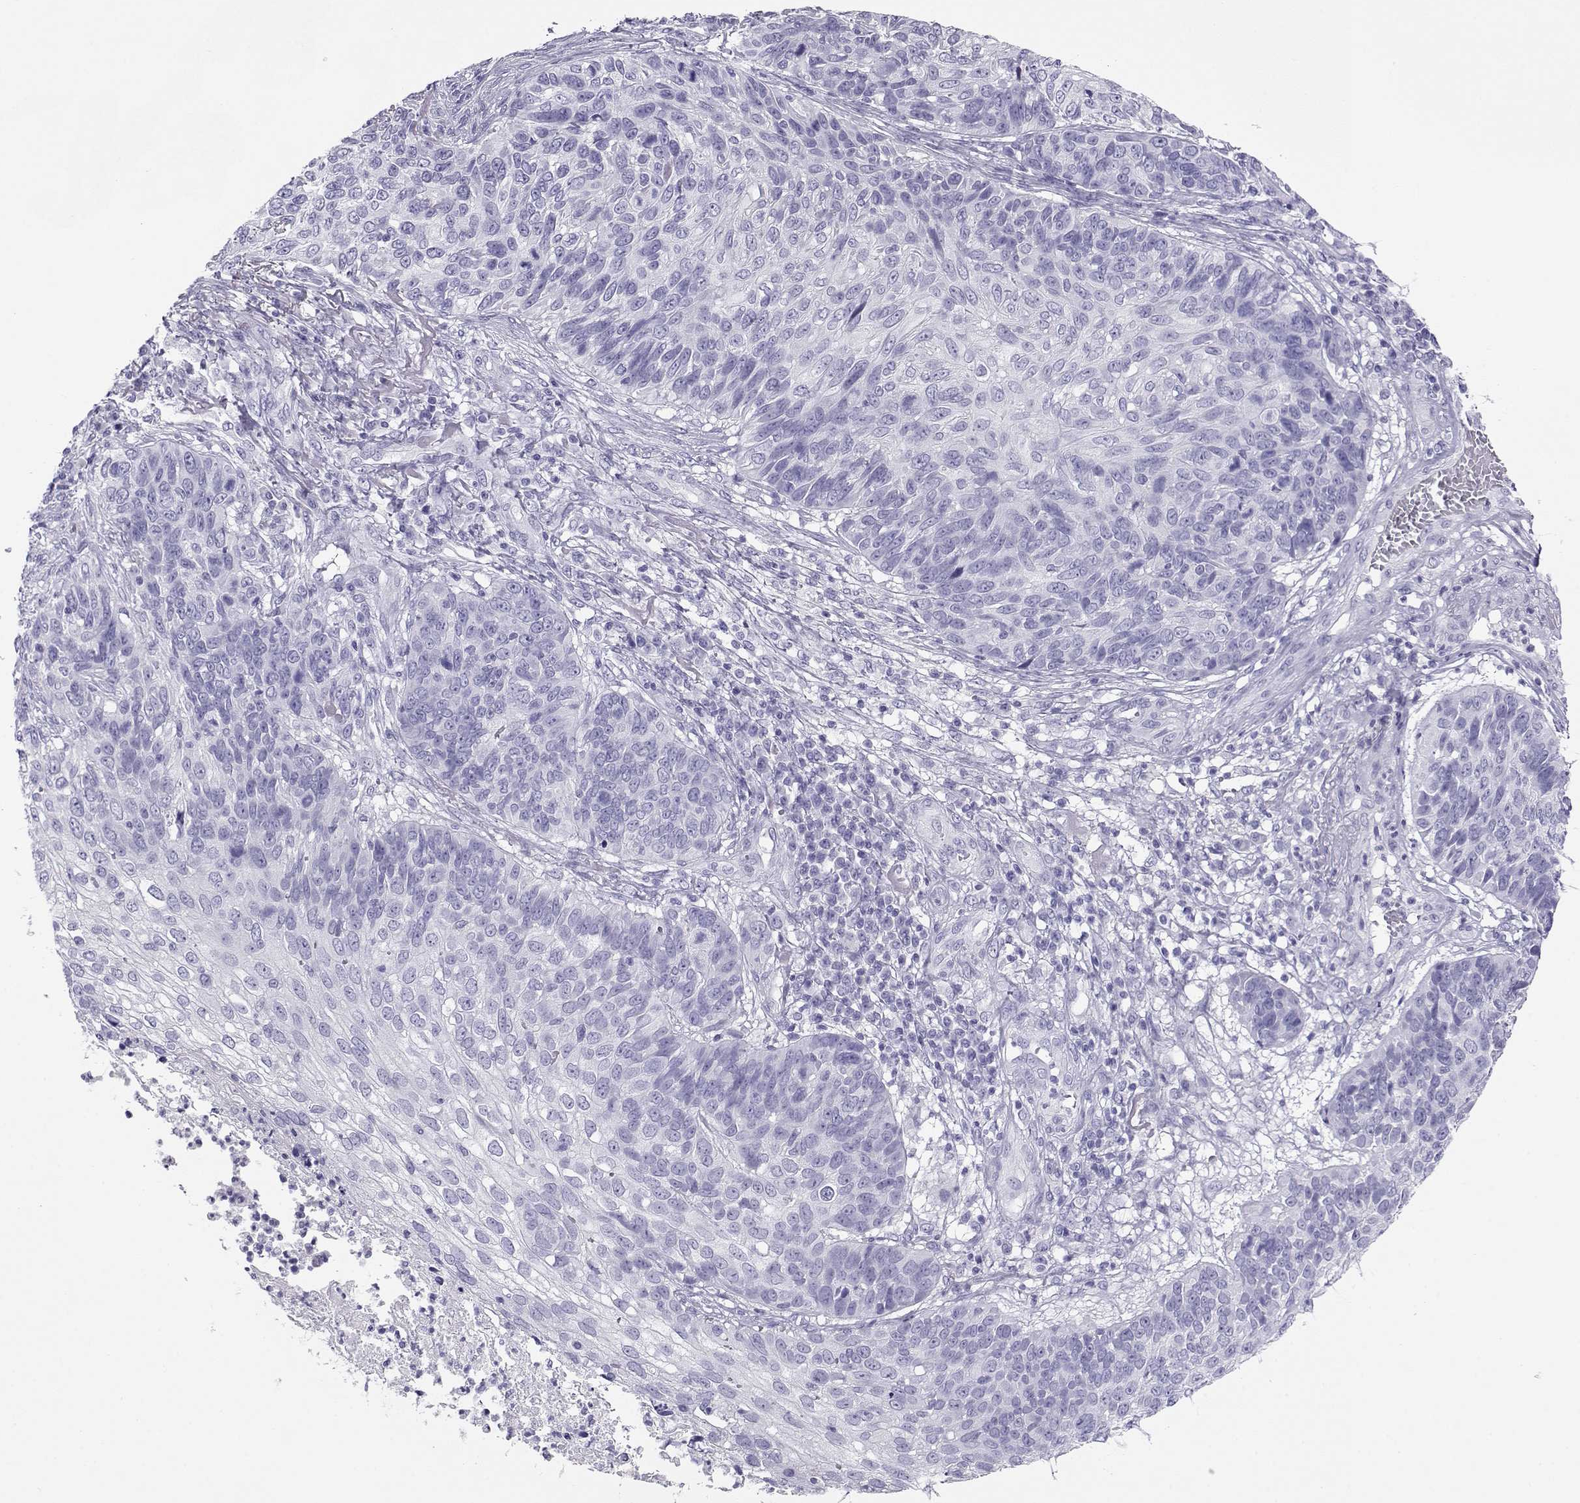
{"staining": {"intensity": "negative", "quantity": "none", "location": "none"}, "tissue": "skin cancer", "cell_type": "Tumor cells", "image_type": "cancer", "snomed": [{"axis": "morphology", "description": "Squamous cell carcinoma, NOS"}, {"axis": "topography", "description": "Skin"}], "caption": "Immunohistochemistry (IHC) image of neoplastic tissue: human squamous cell carcinoma (skin) stained with DAB displays no significant protein positivity in tumor cells.", "gene": "RHOXF2", "patient": {"sex": "male", "age": 92}}